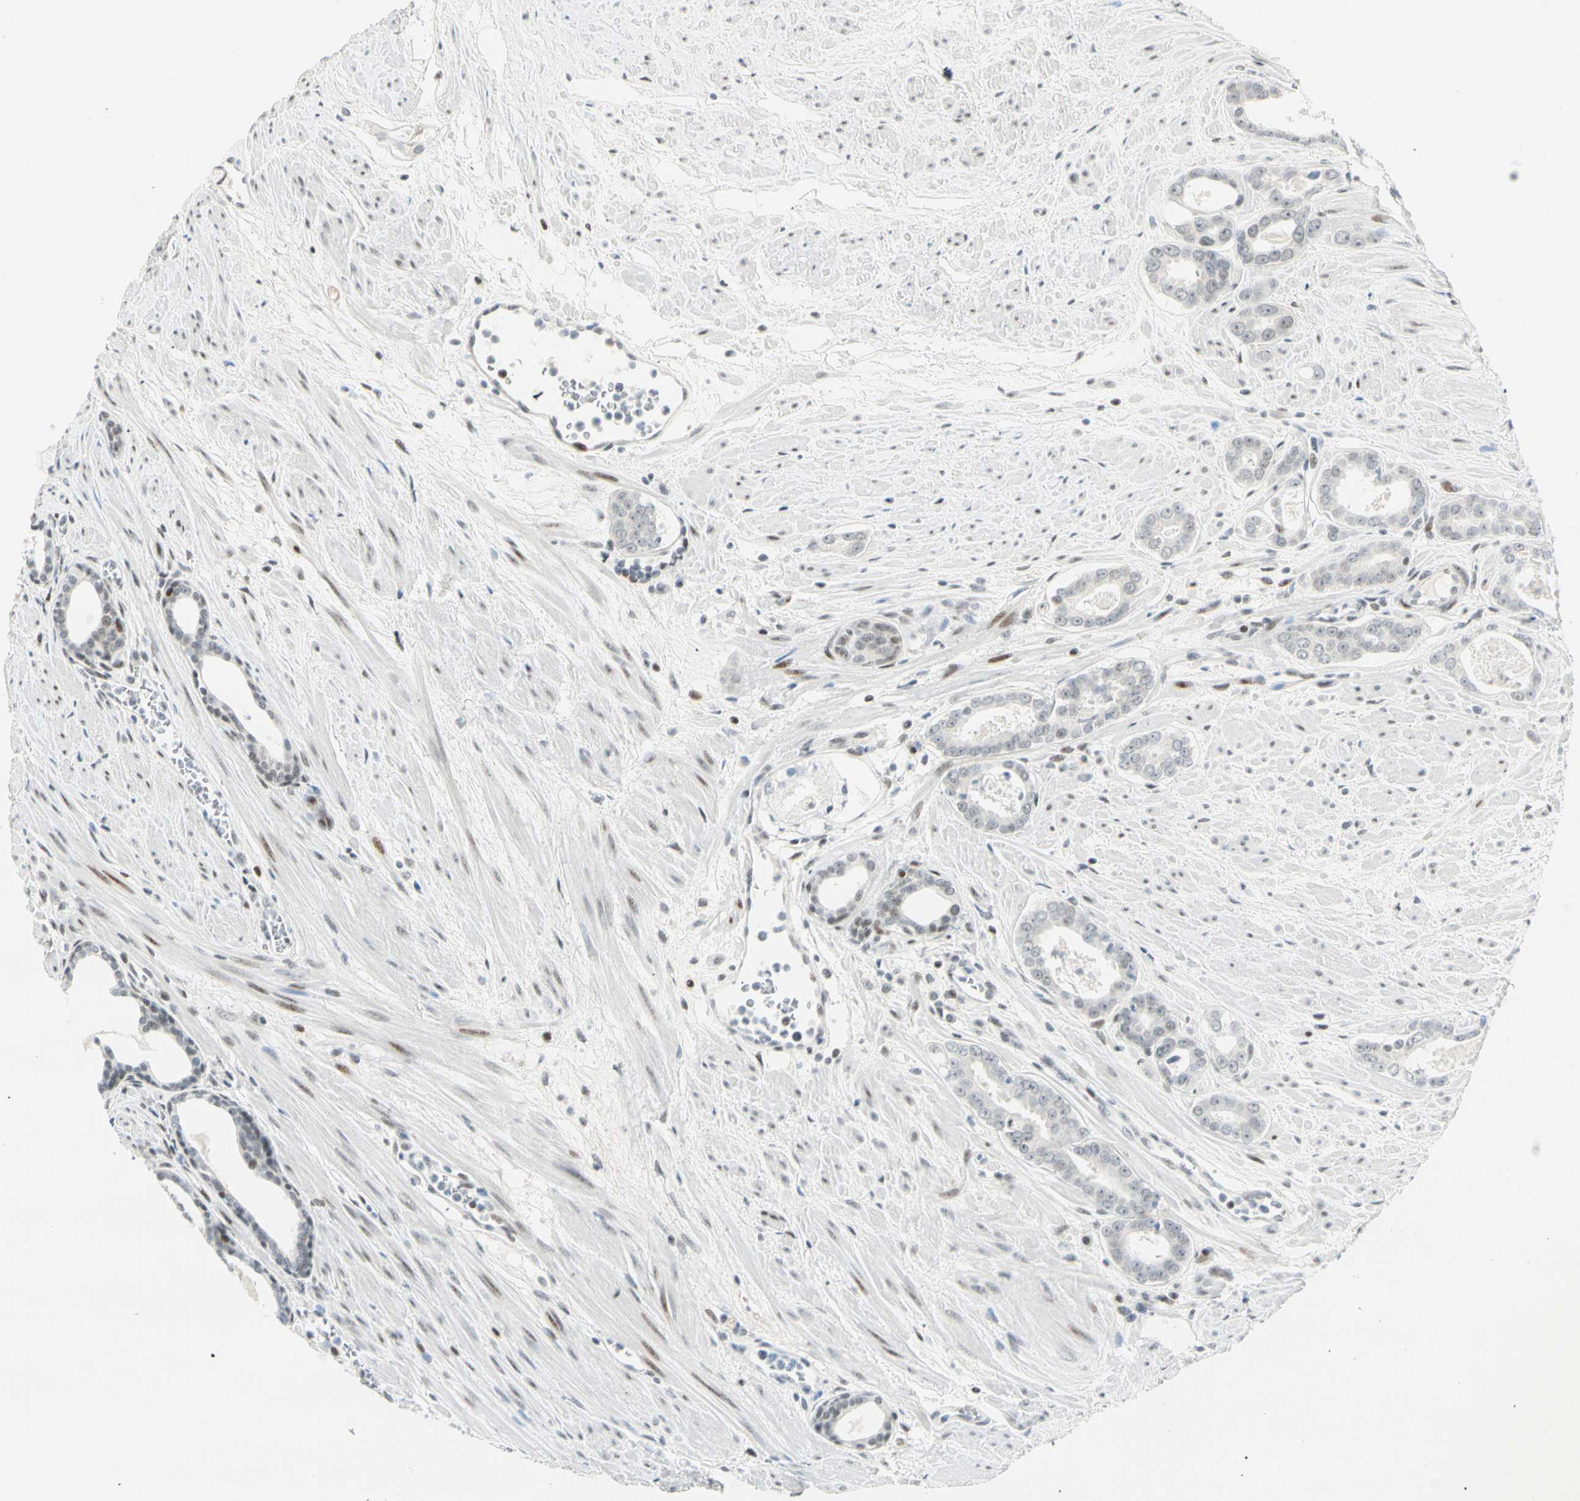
{"staining": {"intensity": "weak", "quantity": "<25%", "location": "nuclear"}, "tissue": "prostate cancer", "cell_type": "Tumor cells", "image_type": "cancer", "snomed": [{"axis": "morphology", "description": "Adenocarcinoma, Low grade"}, {"axis": "topography", "description": "Prostate"}], "caption": "Human adenocarcinoma (low-grade) (prostate) stained for a protein using IHC demonstrates no positivity in tumor cells.", "gene": "PKNOX1", "patient": {"sex": "male", "age": 57}}